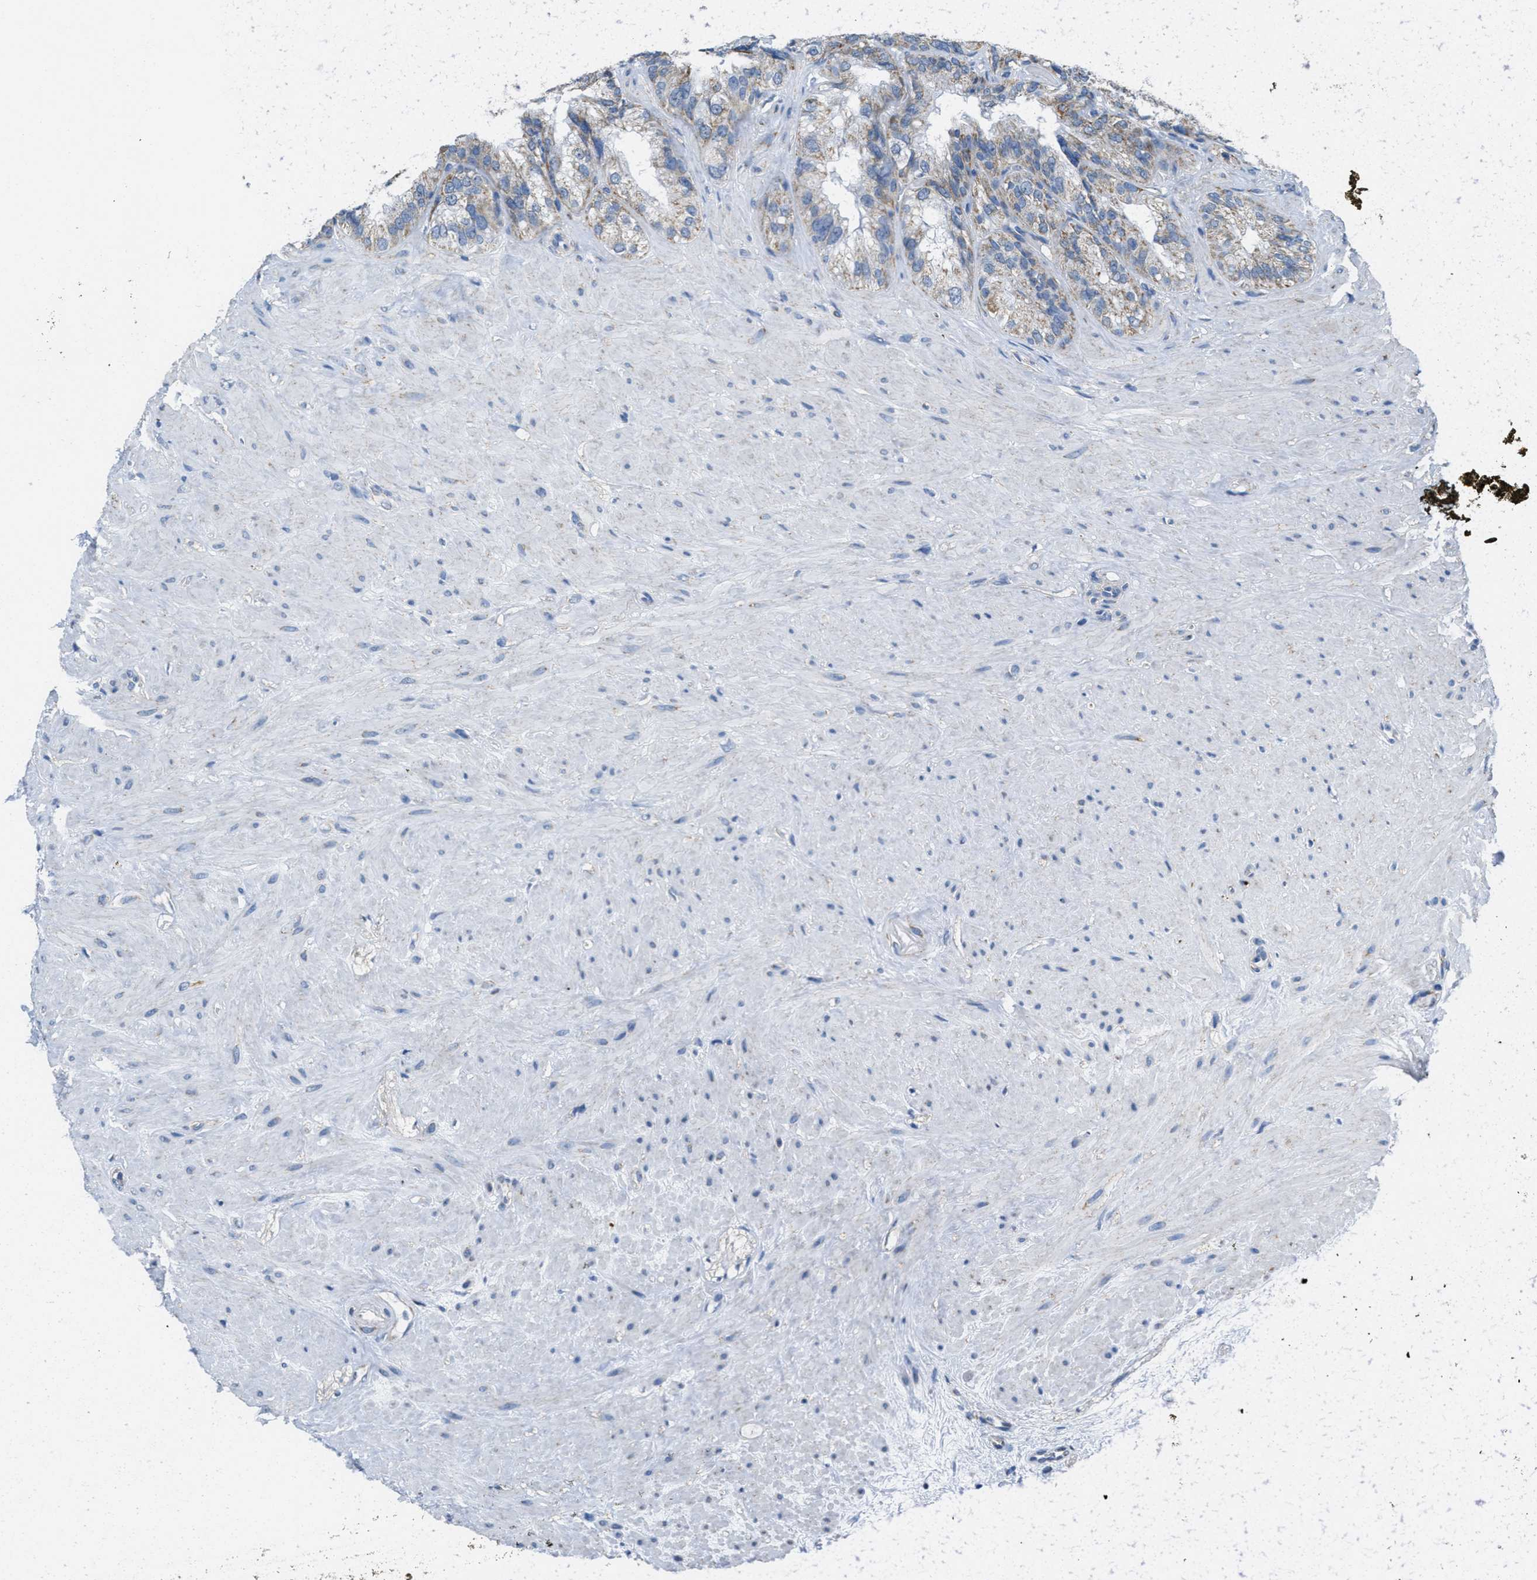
{"staining": {"intensity": "weak", "quantity": ">75%", "location": "cytoplasmic/membranous"}, "tissue": "seminal vesicle", "cell_type": "Glandular cells", "image_type": "normal", "snomed": [{"axis": "morphology", "description": "Normal tissue, NOS"}, {"axis": "topography", "description": "Seminal veicle"}], "caption": "This micrograph exhibits immunohistochemistry (IHC) staining of normal human seminal vesicle, with low weak cytoplasmic/membranous staining in about >75% of glandular cells.", "gene": "TOMM70", "patient": {"sex": "male", "age": 68}}